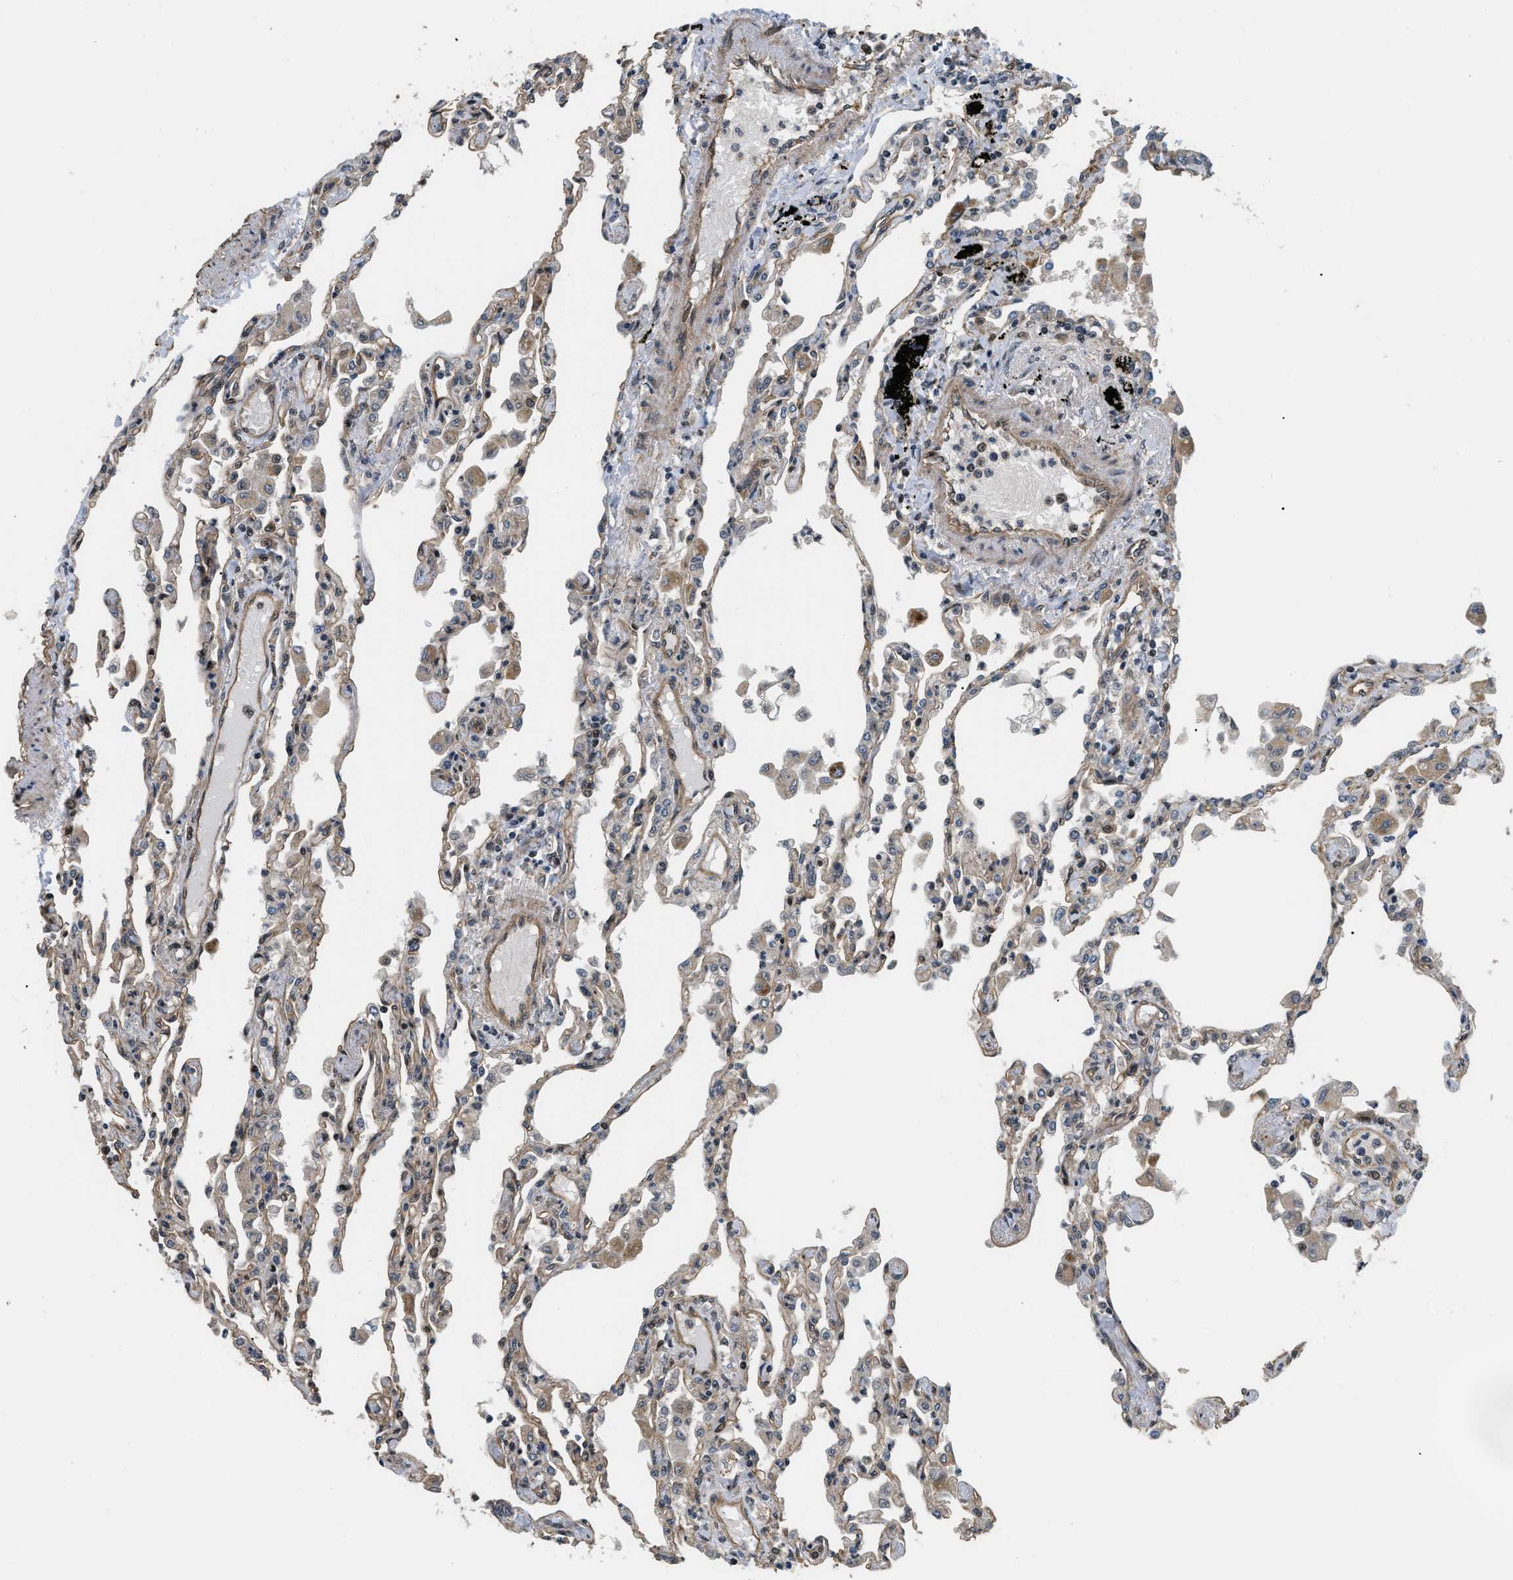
{"staining": {"intensity": "weak", "quantity": "25%-75%", "location": "cytoplasmic/membranous"}, "tissue": "lung", "cell_type": "Alveolar cells", "image_type": "normal", "snomed": [{"axis": "morphology", "description": "Normal tissue, NOS"}, {"axis": "topography", "description": "Bronchus"}, {"axis": "topography", "description": "Lung"}], "caption": "Lung stained with IHC displays weak cytoplasmic/membranous expression in about 25%-75% of alveolar cells. (DAB IHC with brightfield microscopy, high magnification).", "gene": "LTA4H", "patient": {"sex": "female", "age": 49}}